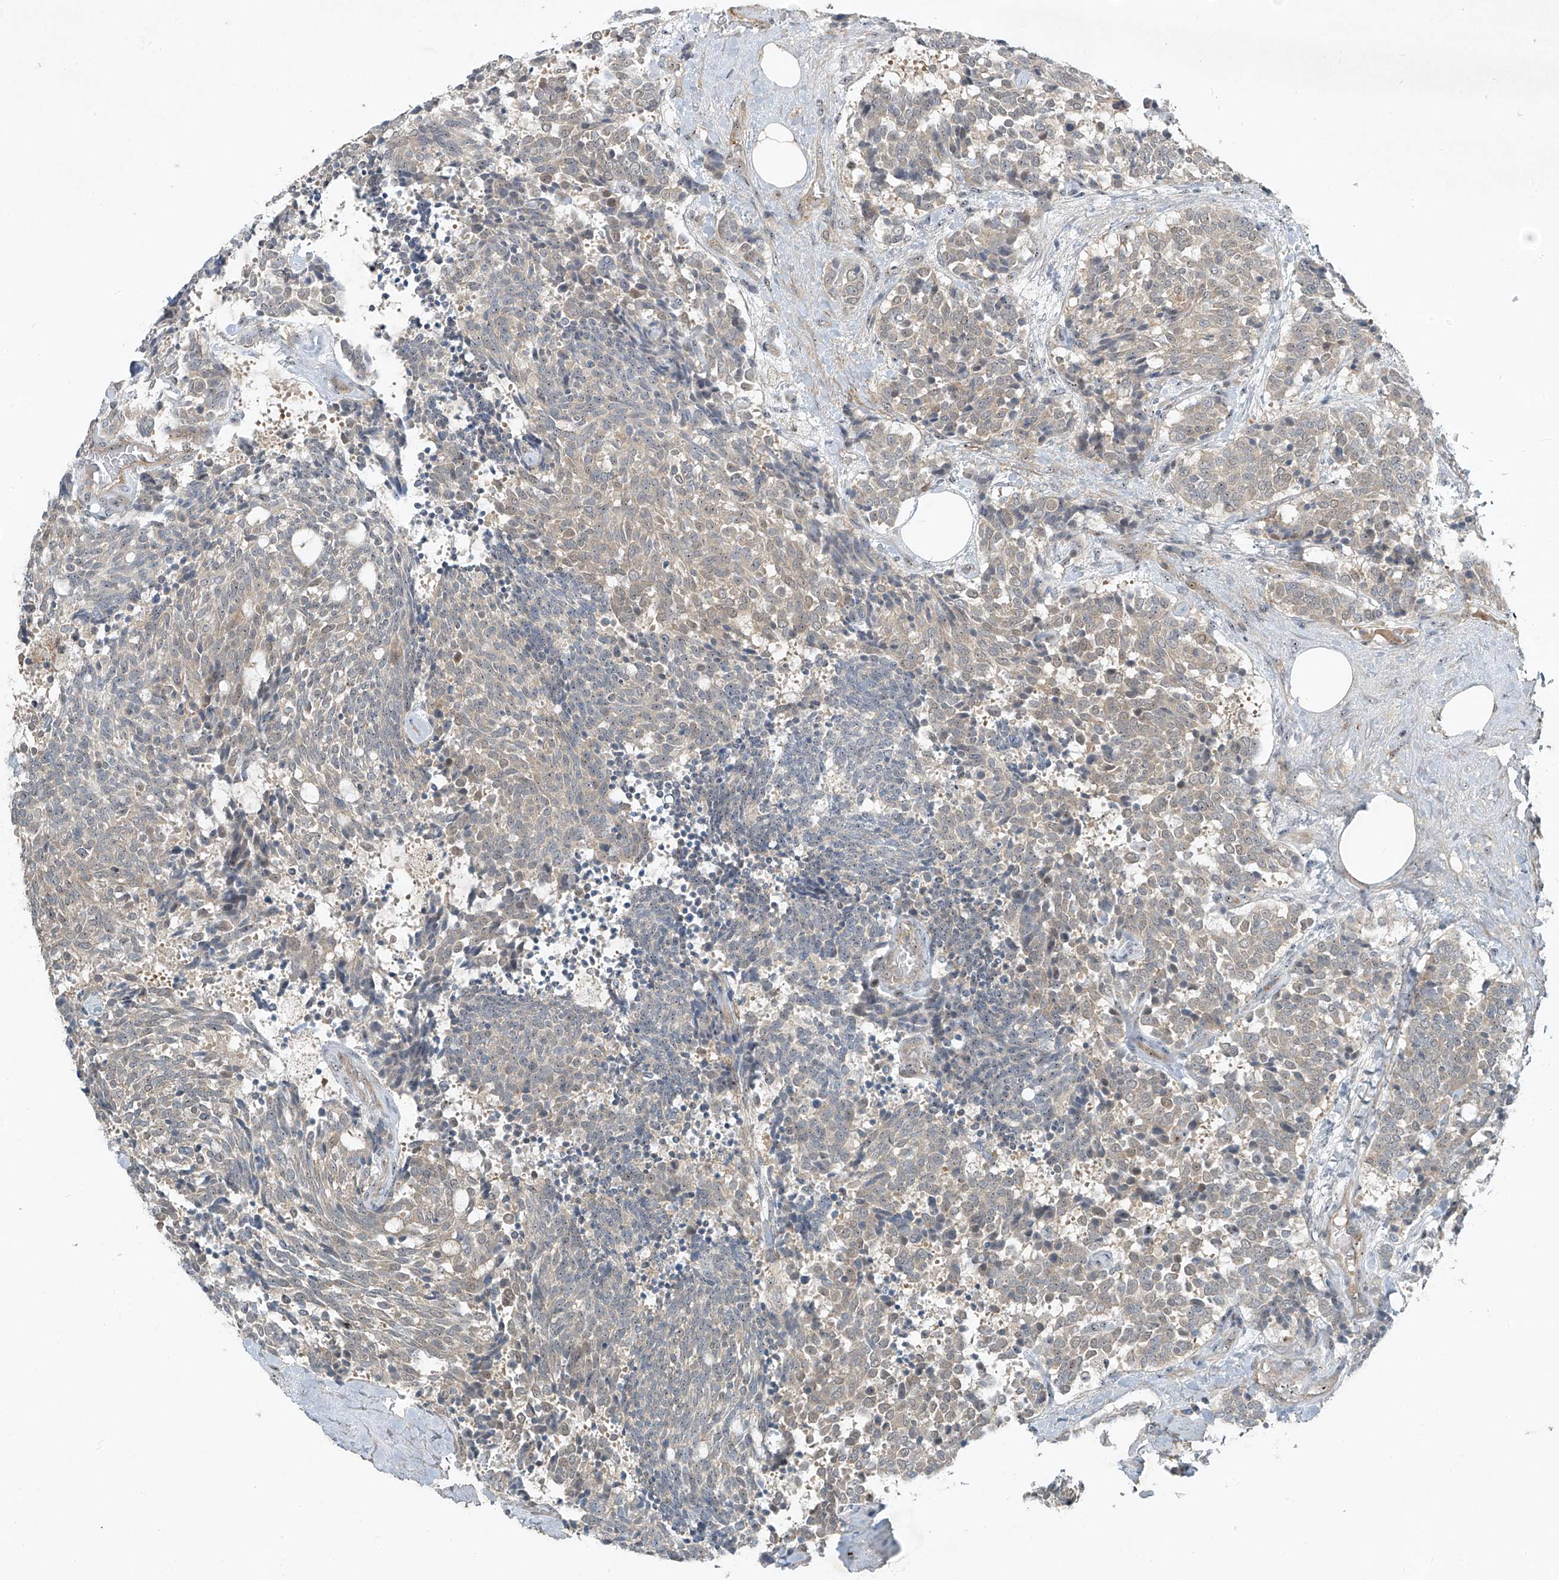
{"staining": {"intensity": "negative", "quantity": "none", "location": "none"}, "tissue": "carcinoid", "cell_type": "Tumor cells", "image_type": "cancer", "snomed": [{"axis": "morphology", "description": "Carcinoid, malignant, NOS"}, {"axis": "topography", "description": "Pancreas"}], "caption": "Carcinoid stained for a protein using immunohistochemistry (IHC) displays no positivity tumor cells.", "gene": "PPCS", "patient": {"sex": "female", "age": 54}}